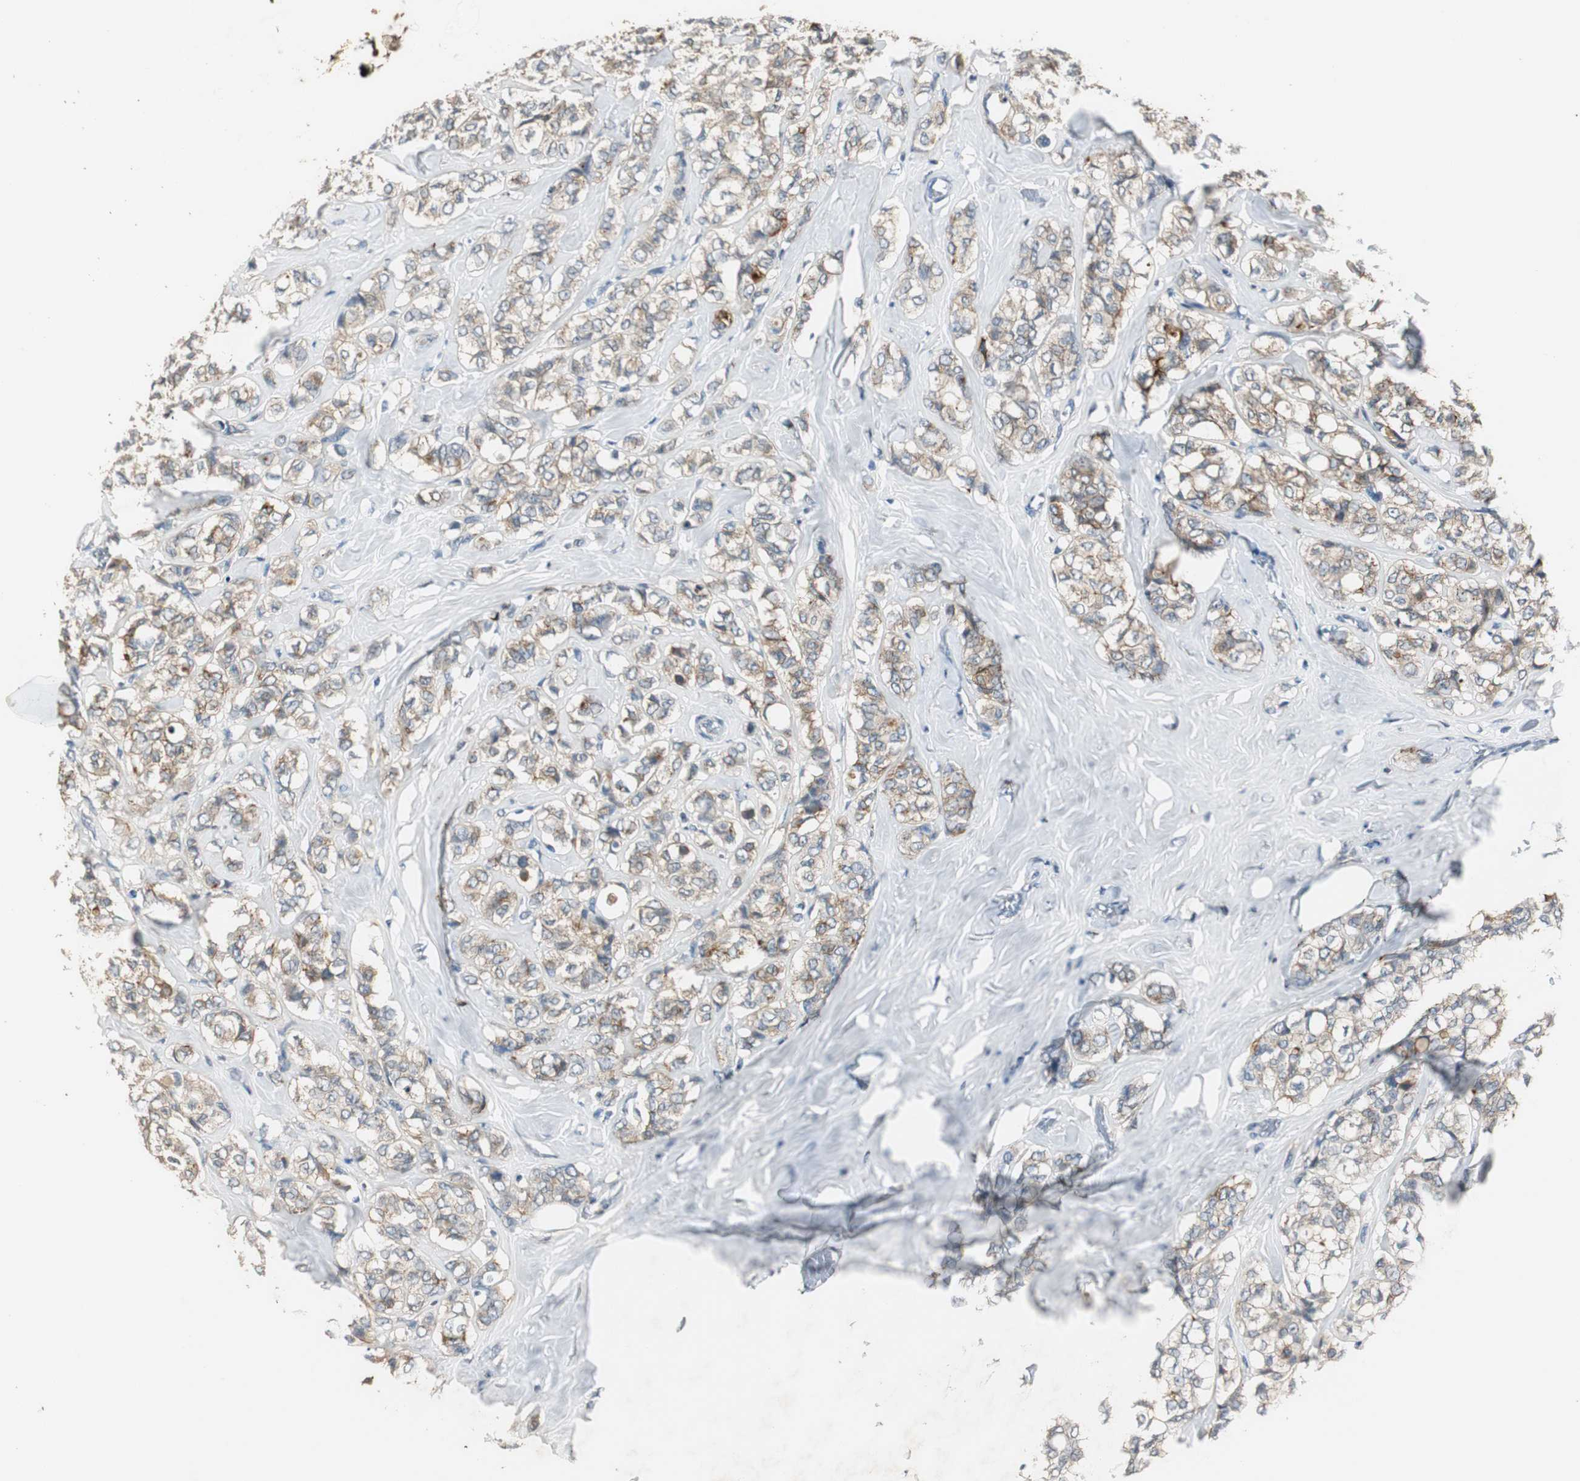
{"staining": {"intensity": "weak", "quantity": ">75%", "location": "cytoplasmic/membranous"}, "tissue": "breast cancer", "cell_type": "Tumor cells", "image_type": "cancer", "snomed": [{"axis": "morphology", "description": "Lobular carcinoma"}, {"axis": "topography", "description": "Breast"}], "caption": "Brown immunohistochemical staining in breast cancer (lobular carcinoma) displays weak cytoplasmic/membranous positivity in about >75% of tumor cells.", "gene": "PTPRN2", "patient": {"sex": "female", "age": 60}}